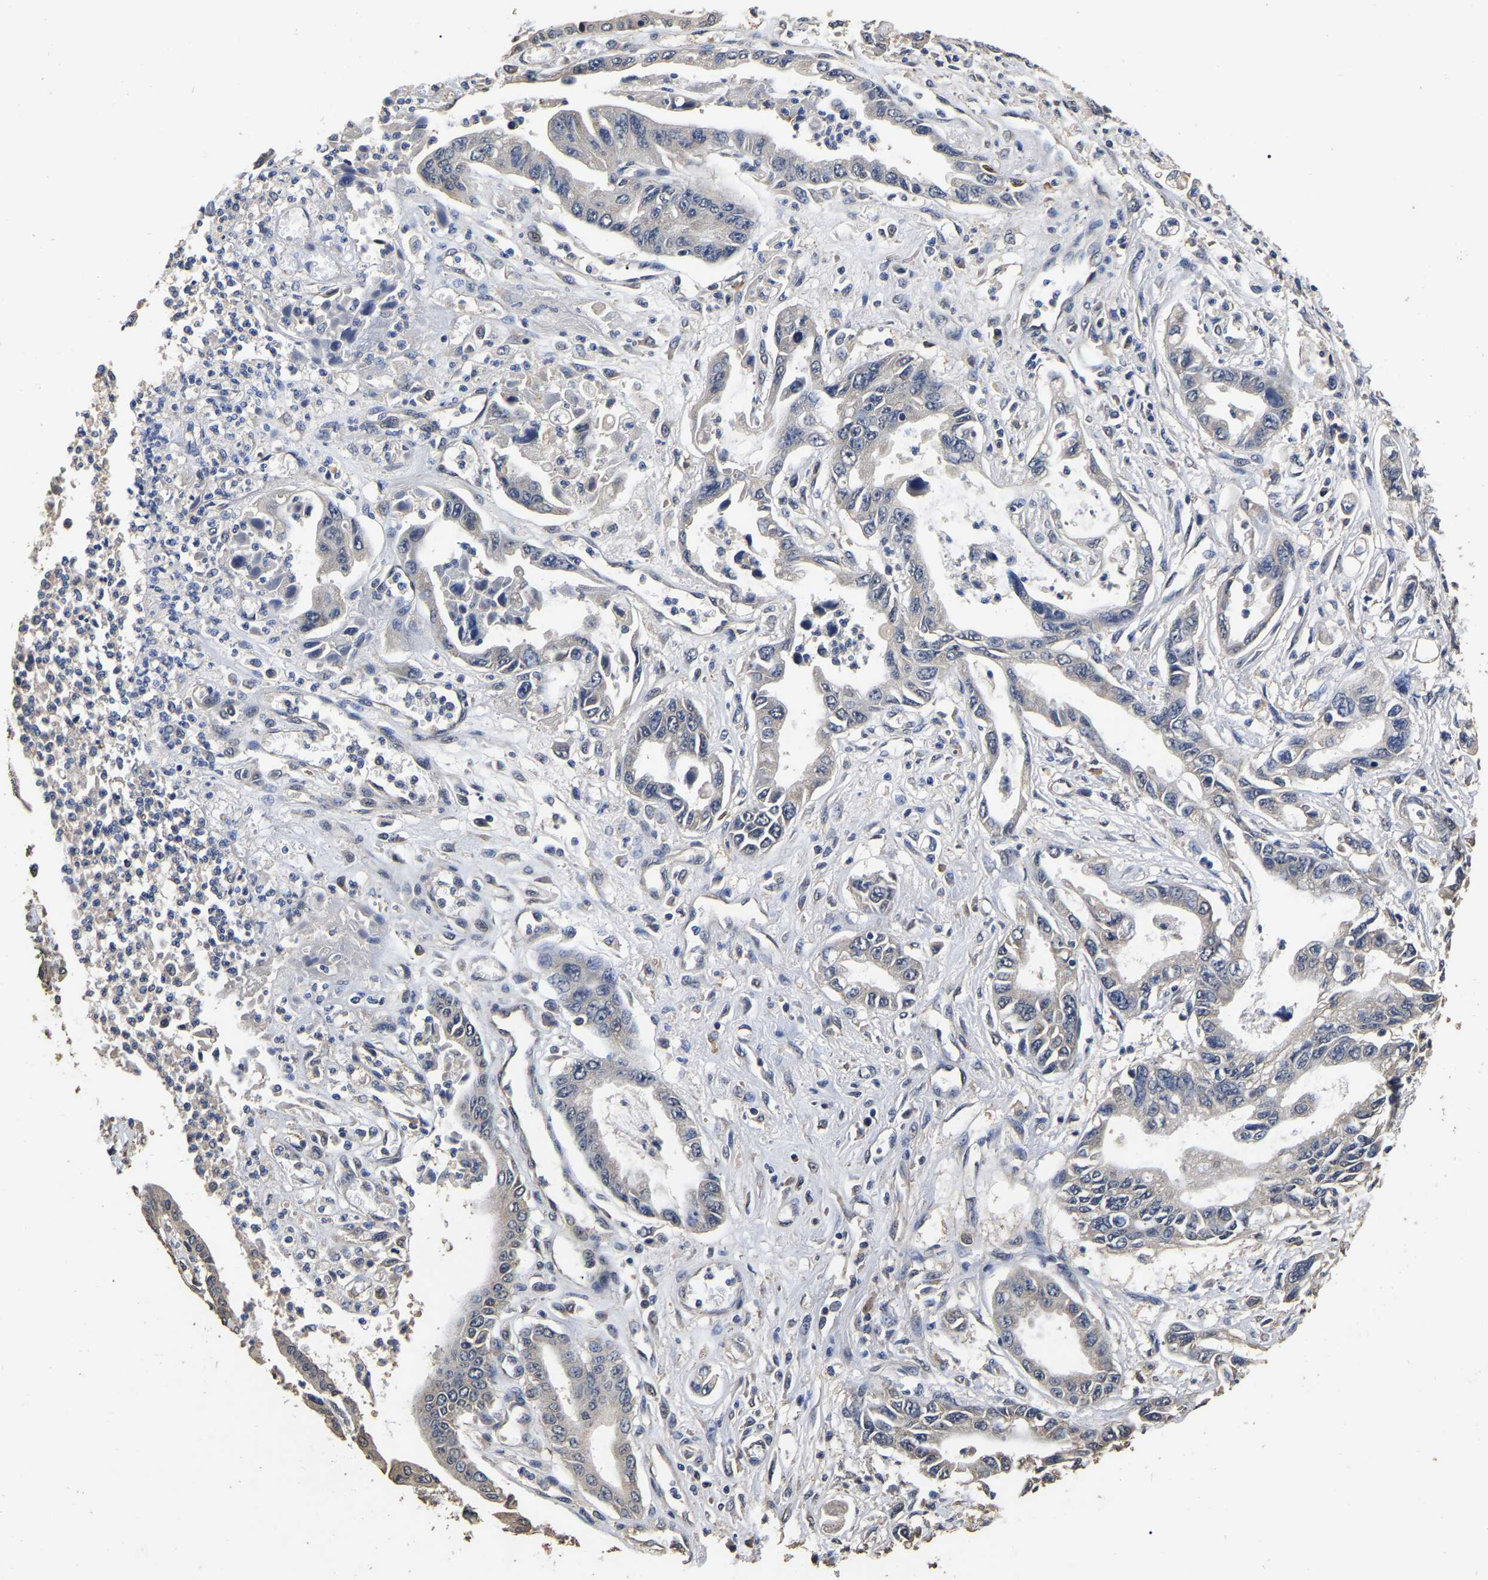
{"staining": {"intensity": "negative", "quantity": "none", "location": "none"}, "tissue": "pancreatic cancer", "cell_type": "Tumor cells", "image_type": "cancer", "snomed": [{"axis": "morphology", "description": "Adenocarcinoma, NOS"}, {"axis": "topography", "description": "Pancreas"}], "caption": "High magnification brightfield microscopy of pancreatic adenocarcinoma stained with DAB (3,3'-diaminobenzidine) (brown) and counterstained with hematoxylin (blue): tumor cells show no significant staining.", "gene": "STK32C", "patient": {"sex": "male", "age": 56}}